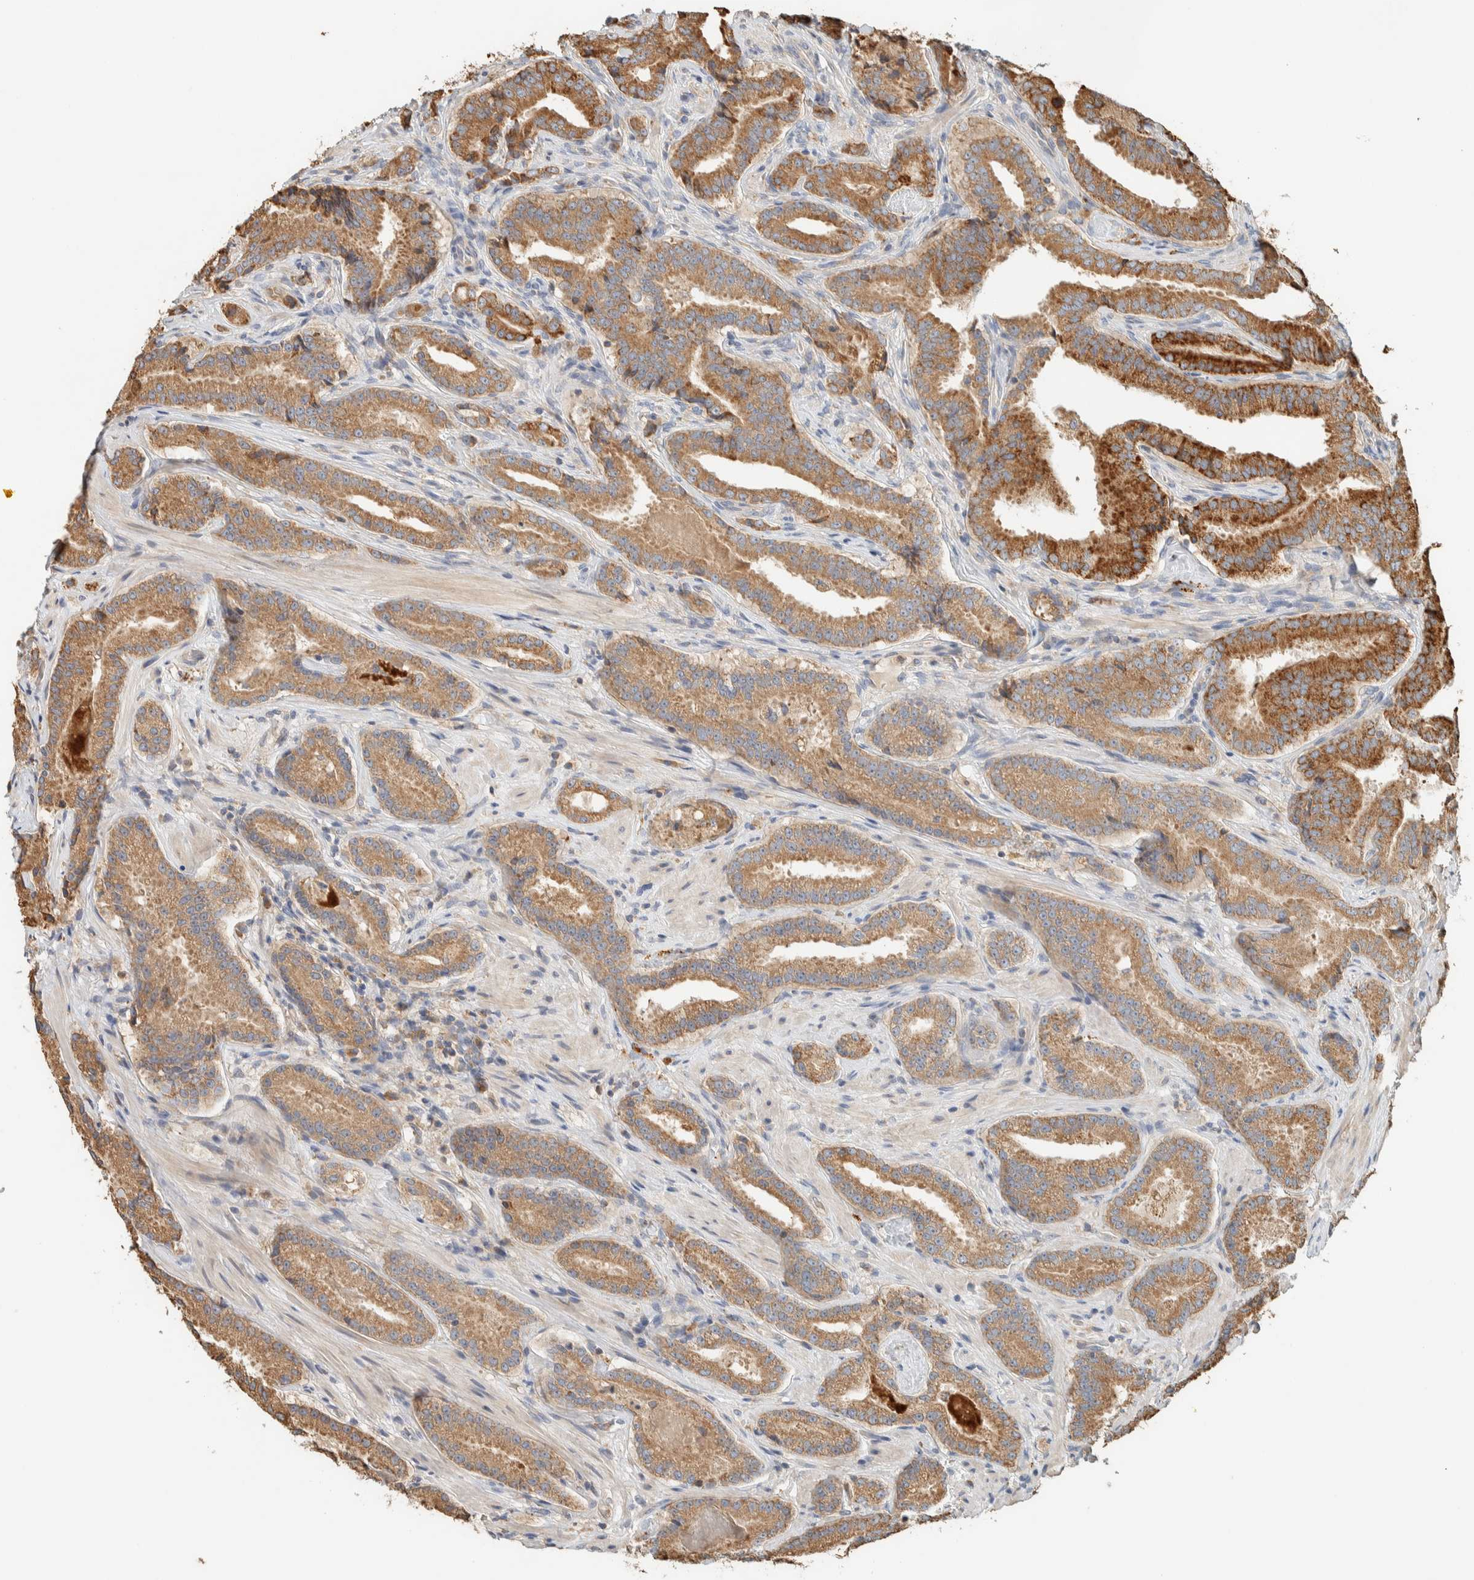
{"staining": {"intensity": "moderate", "quantity": ">75%", "location": "cytoplasmic/membranous"}, "tissue": "prostate cancer", "cell_type": "Tumor cells", "image_type": "cancer", "snomed": [{"axis": "morphology", "description": "Adenocarcinoma, Low grade"}, {"axis": "topography", "description": "Prostate"}], "caption": "Prostate cancer stained with a brown dye shows moderate cytoplasmic/membranous positive staining in about >75% of tumor cells.", "gene": "RAB11FIP1", "patient": {"sex": "male", "age": 51}}